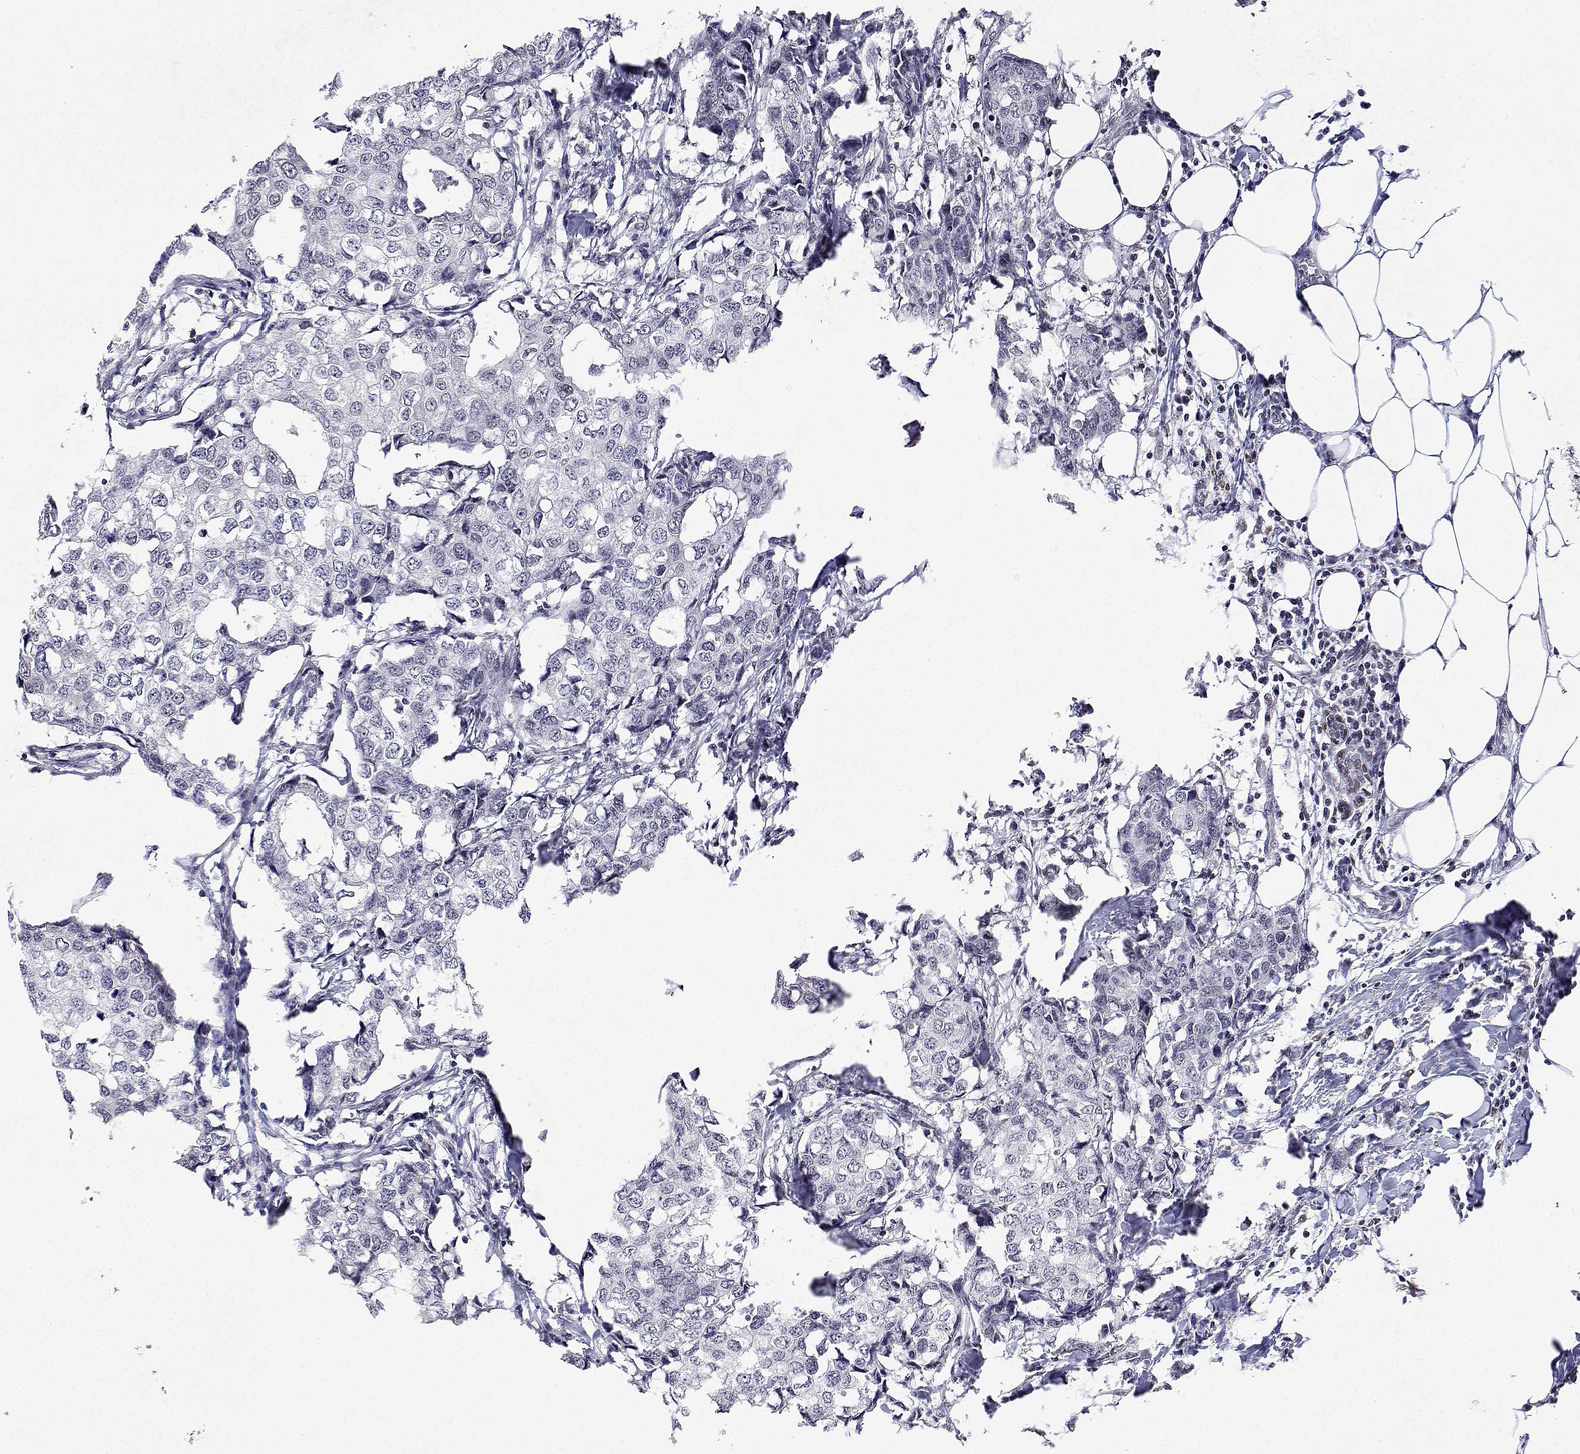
{"staining": {"intensity": "negative", "quantity": "none", "location": "none"}, "tissue": "breast cancer", "cell_type": "Tumor cells", "image_type": "cancer", "snomed": [{"axis": "morphology", "description": "Duct carcinoma"}, {"axis": "topography", "description": "Breast"}], "caption": "The immunohistochemistry (IHC) histopathology image has no significant expression in tumor cells of breast cancer (infiltrating ductal carcinoma) tissue.", "gene": "XPC", "patient": {"sex": "female", "age": 27}}